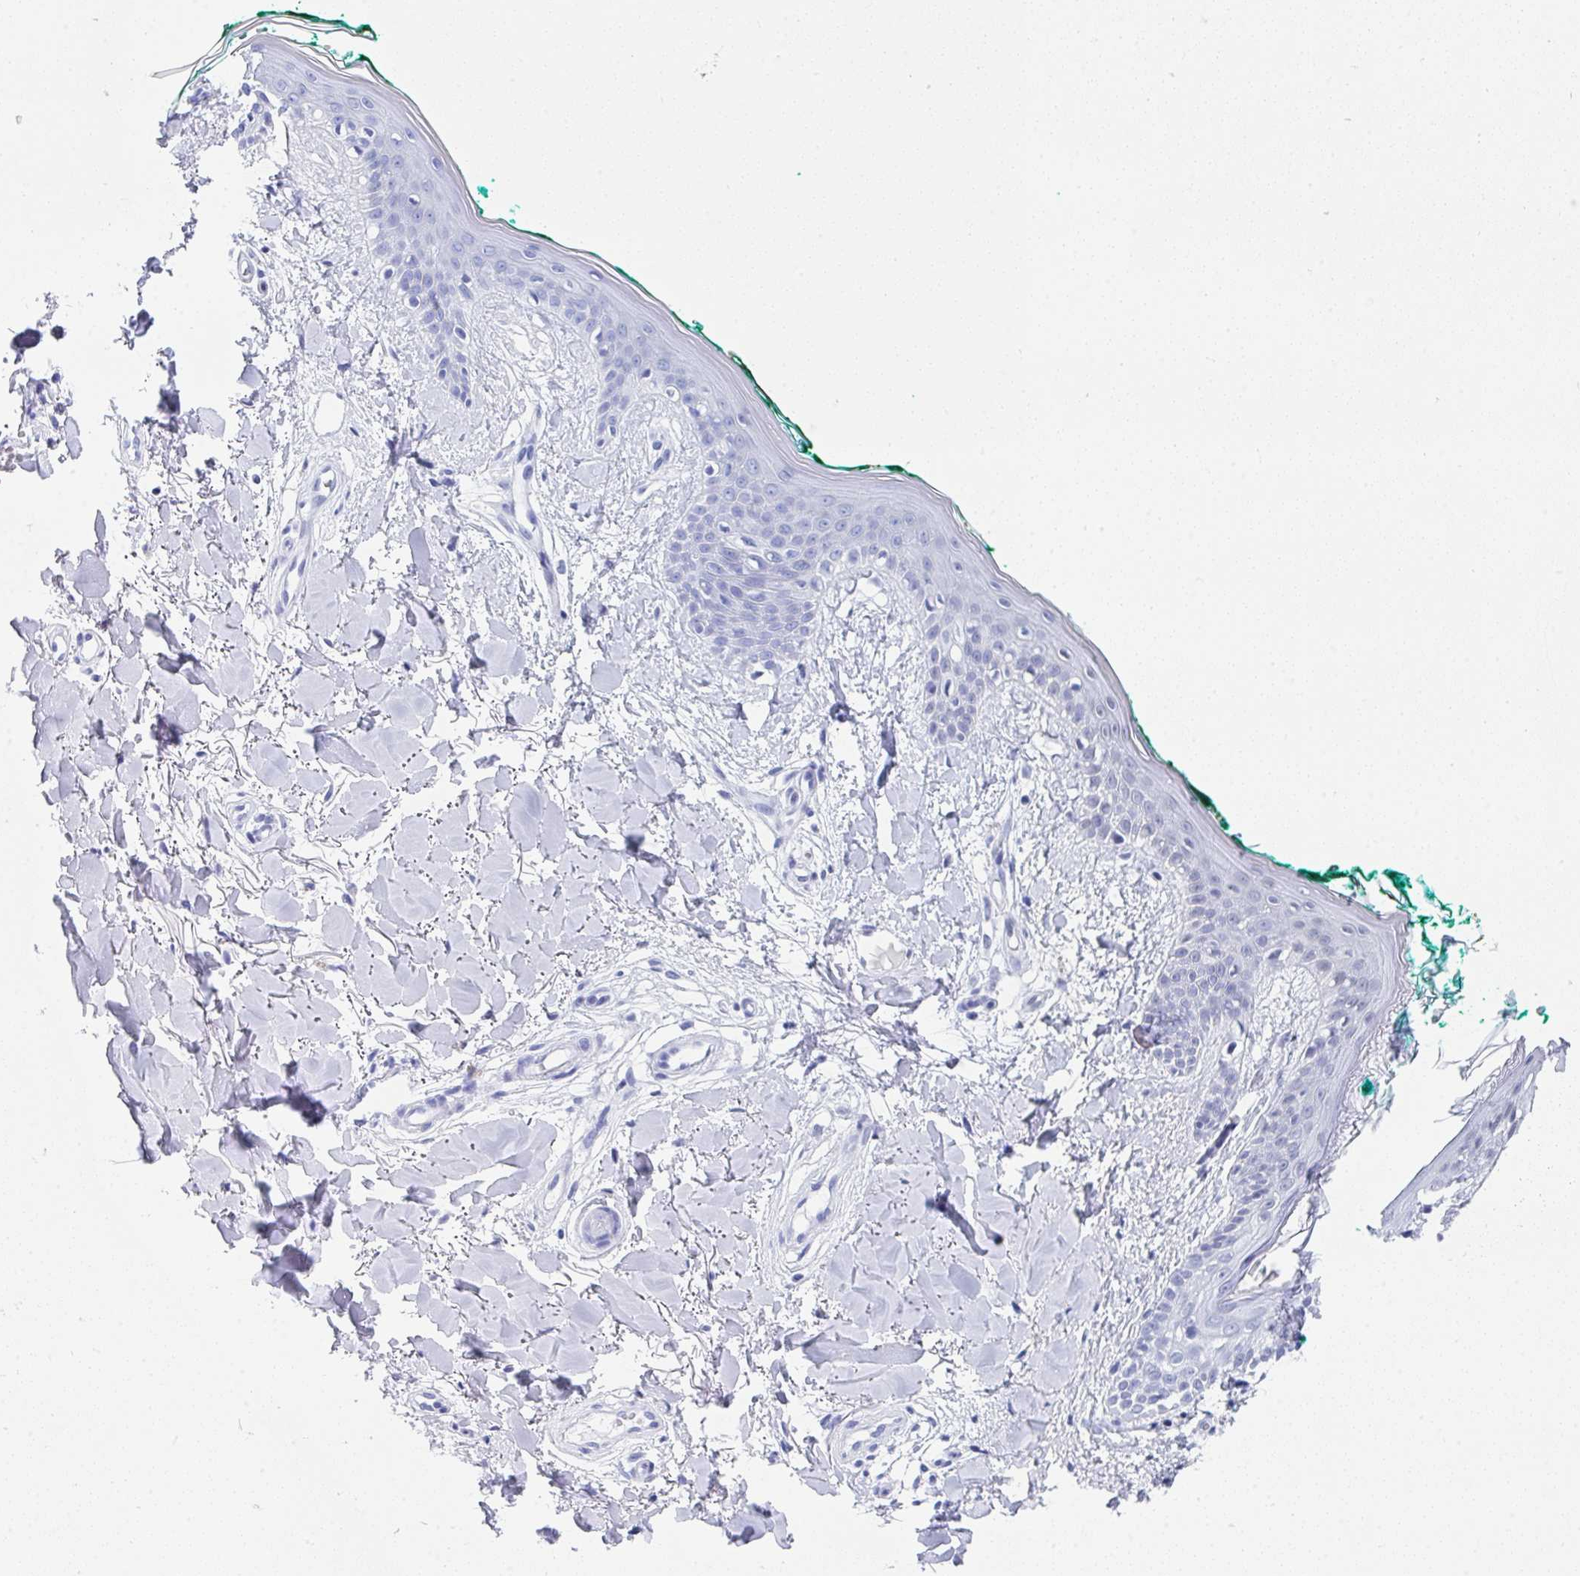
{"staining": {"intensity": "negative", "quantity": "none", "location": "none"}, "tissue": "skin", "cell_type": "Fibroblasts", "image_type": "normal", "snomed": [{"axis": "morphology", "description": "Normal tissue, NOS"}, {"axis": "topography", "description": "Skin"}], "caption": "Skin was stained to show a protein in brown. There is no significant staining in fibroblasts. (DAB immunohistochemistry visualized using brightfield microscopy, high magnification).", "gene": "JDP2", "patient": {"sex": "female", "age": 34}}